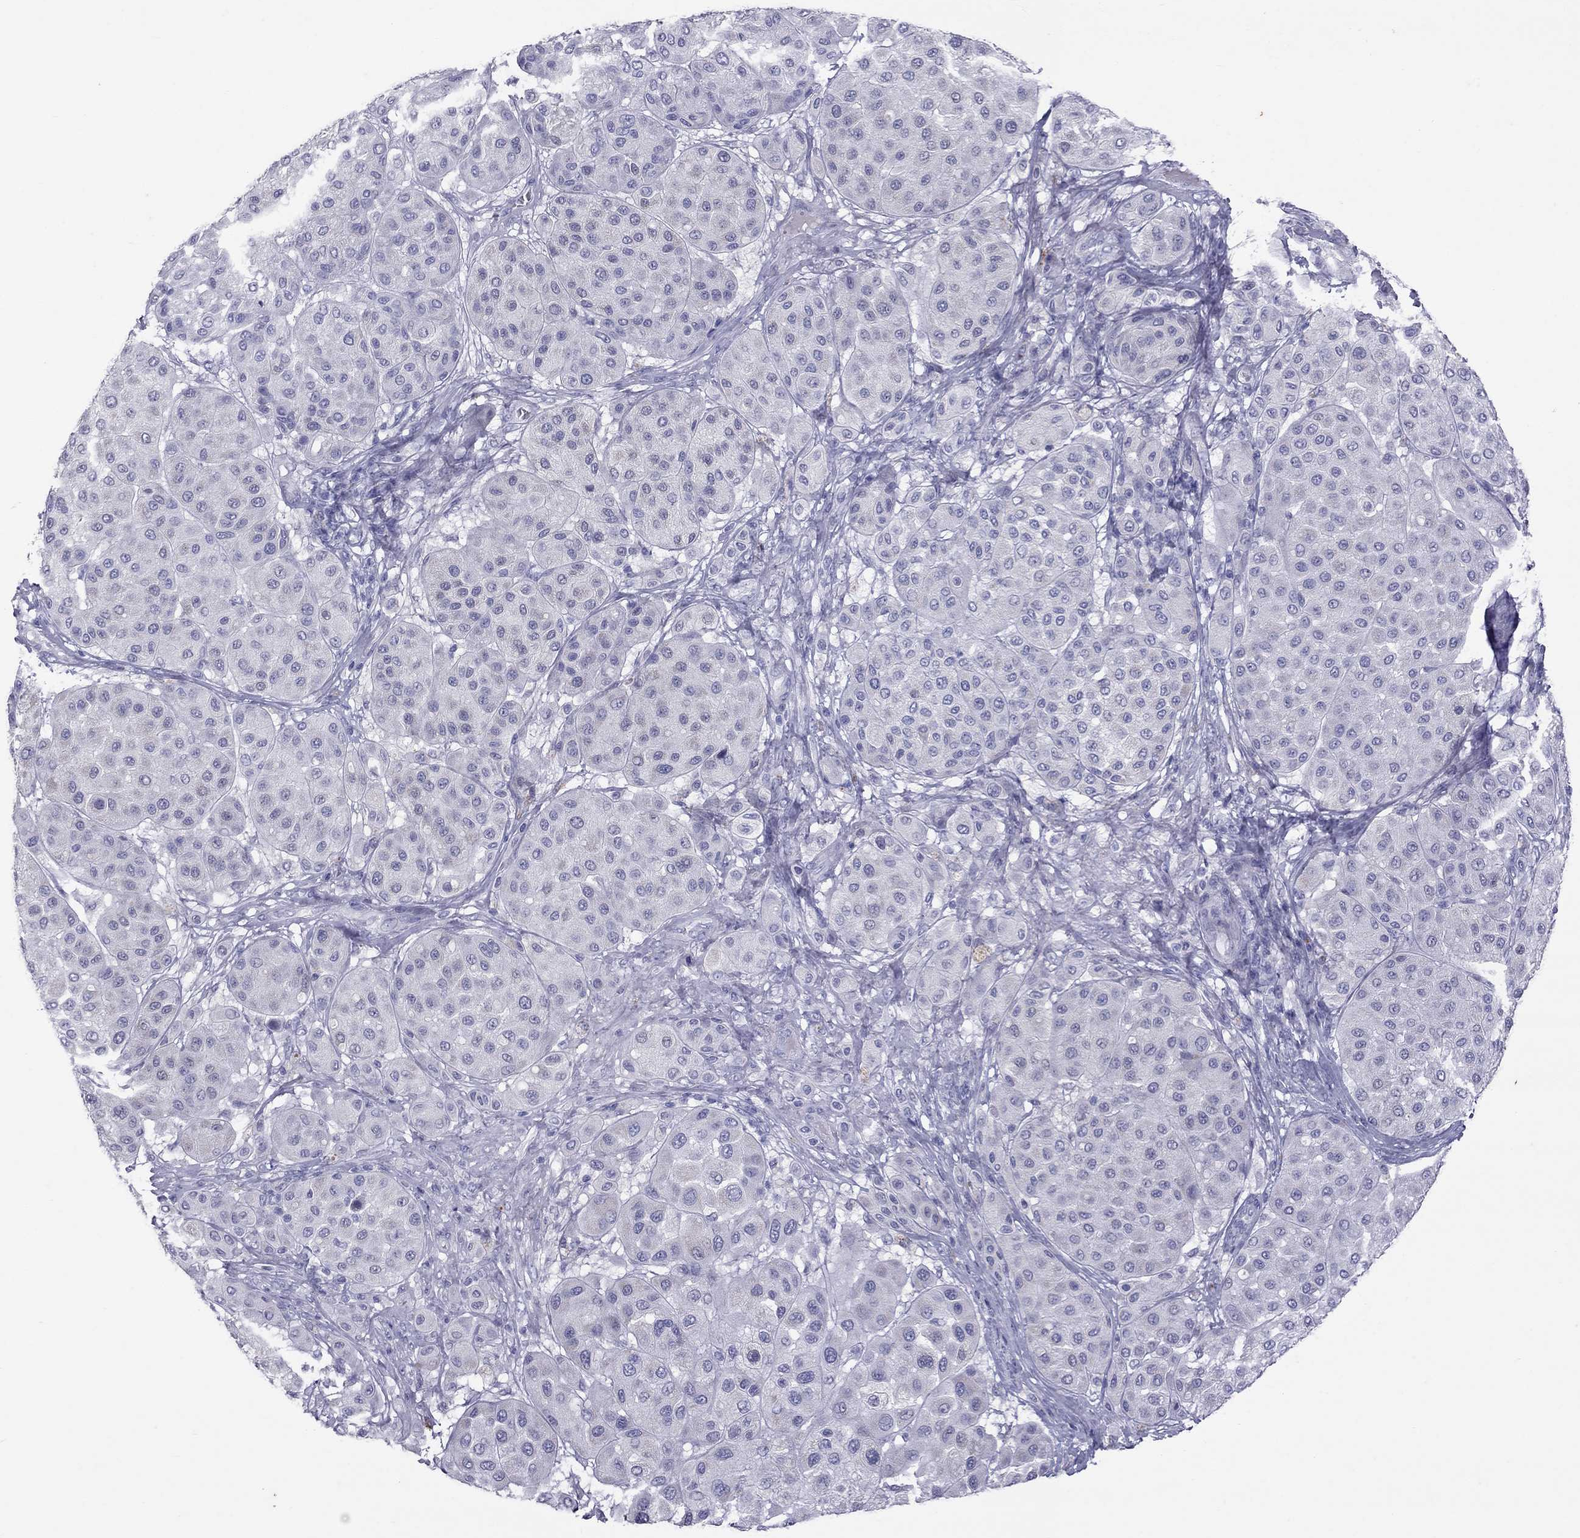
{"staining": {"intensity": "negative", "quantity": "none", "location": "none"}, "tissue": "melanoma", "cell_type": "Tumor cells", "image_type": "cancer", "snomed": [{"axis": "morphology", "description": "Malignant melanoma, Metastatic site"}, {"axis": "topography", "description": "Smooth muscle"}], "caption": "High power microscopy photomicrograph of an IHC image of melanoma, revealing no significant positivity in tumor cells. (Brightfield microscopy of DAB (3,3'-diaminobenzidine) IHC at high magnification).", "gene": "MUC16", "patient": {"sex": "male", "age": 41}}